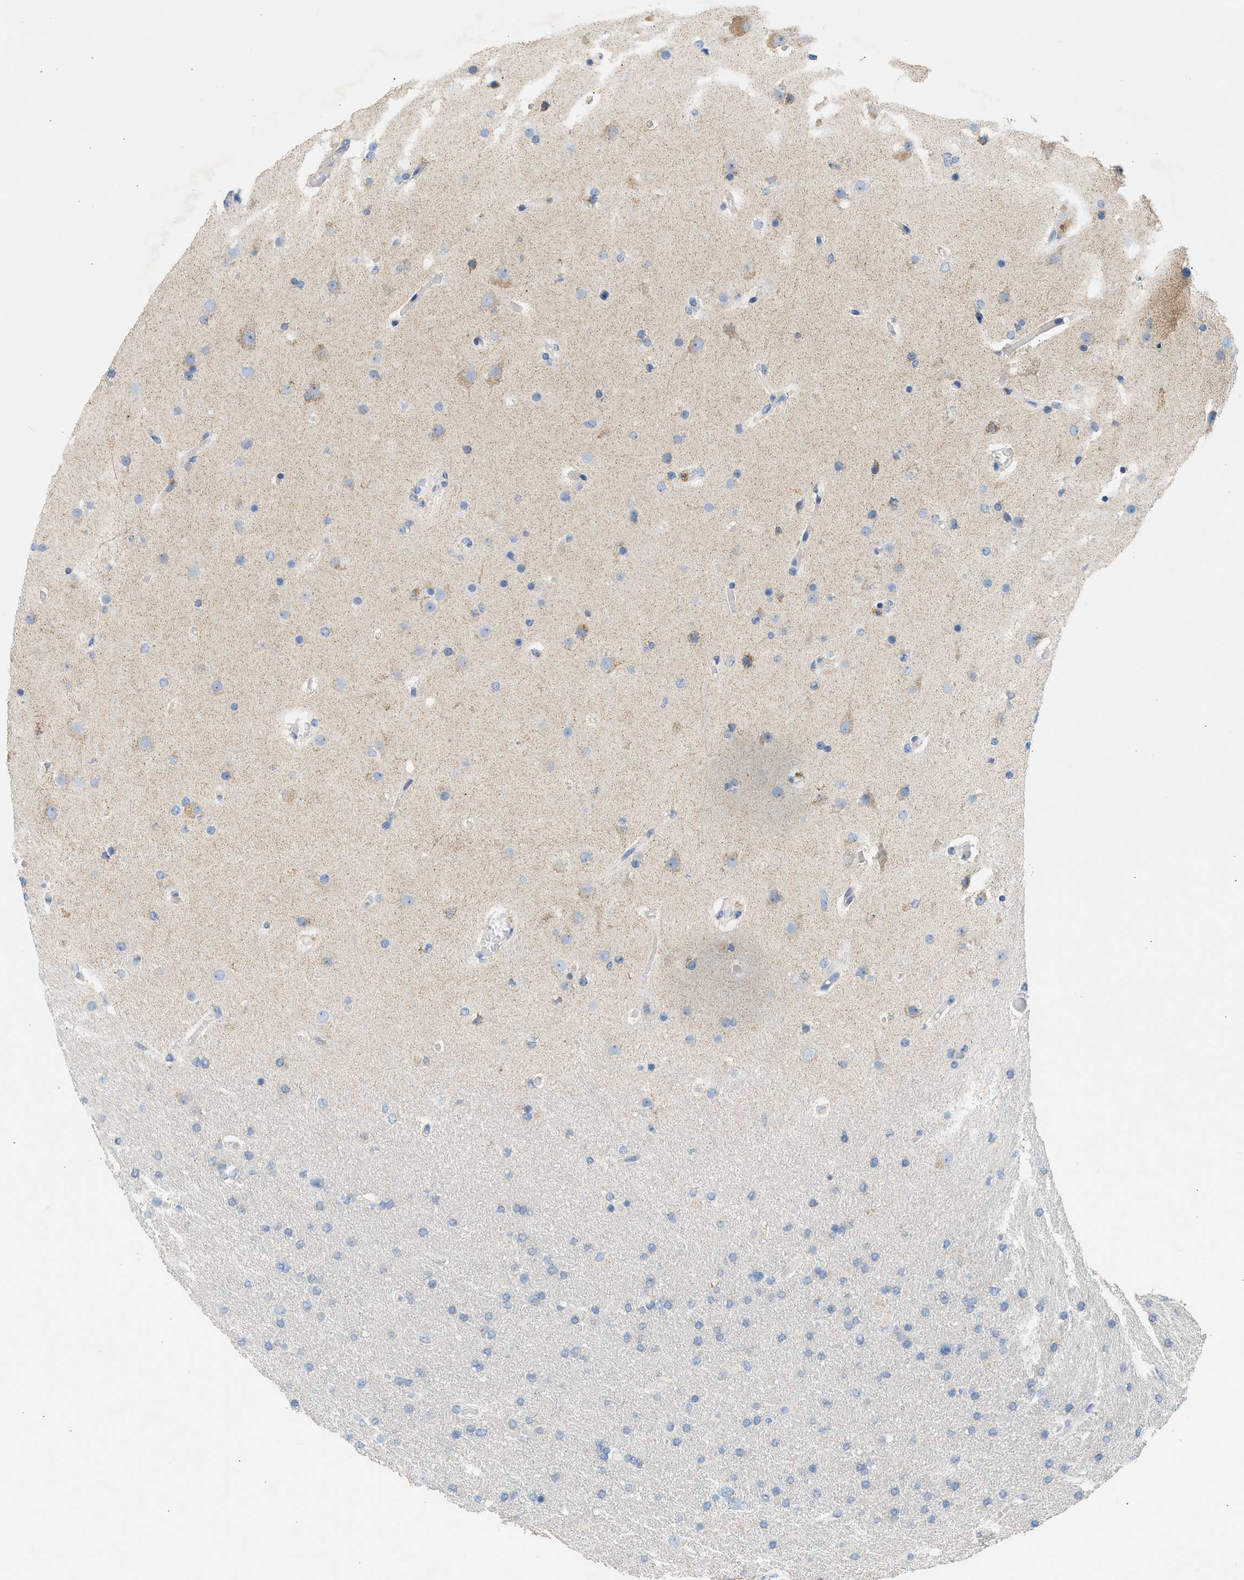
{"staining": {"intensity": "weak", "quantity": "<25%", "location": "cytoplasmic/membranous"}, "tissue": "glioma", "cell_type": "Tumor cells", "image_type": "cancer", "snomed": [{"axis": "morphology", "description": "Glioma, malignant, High grade"}, {"axis": "topography", "description": "Cerebral cortex"}], "caption": "DAB (3,3'-diaminobenzidine) immunohistochemical staining of glioma exhibits no significant positivity in tumor cells.", "gene": "NDUFS8", "patient": {"sex": "female", "age": 36}}